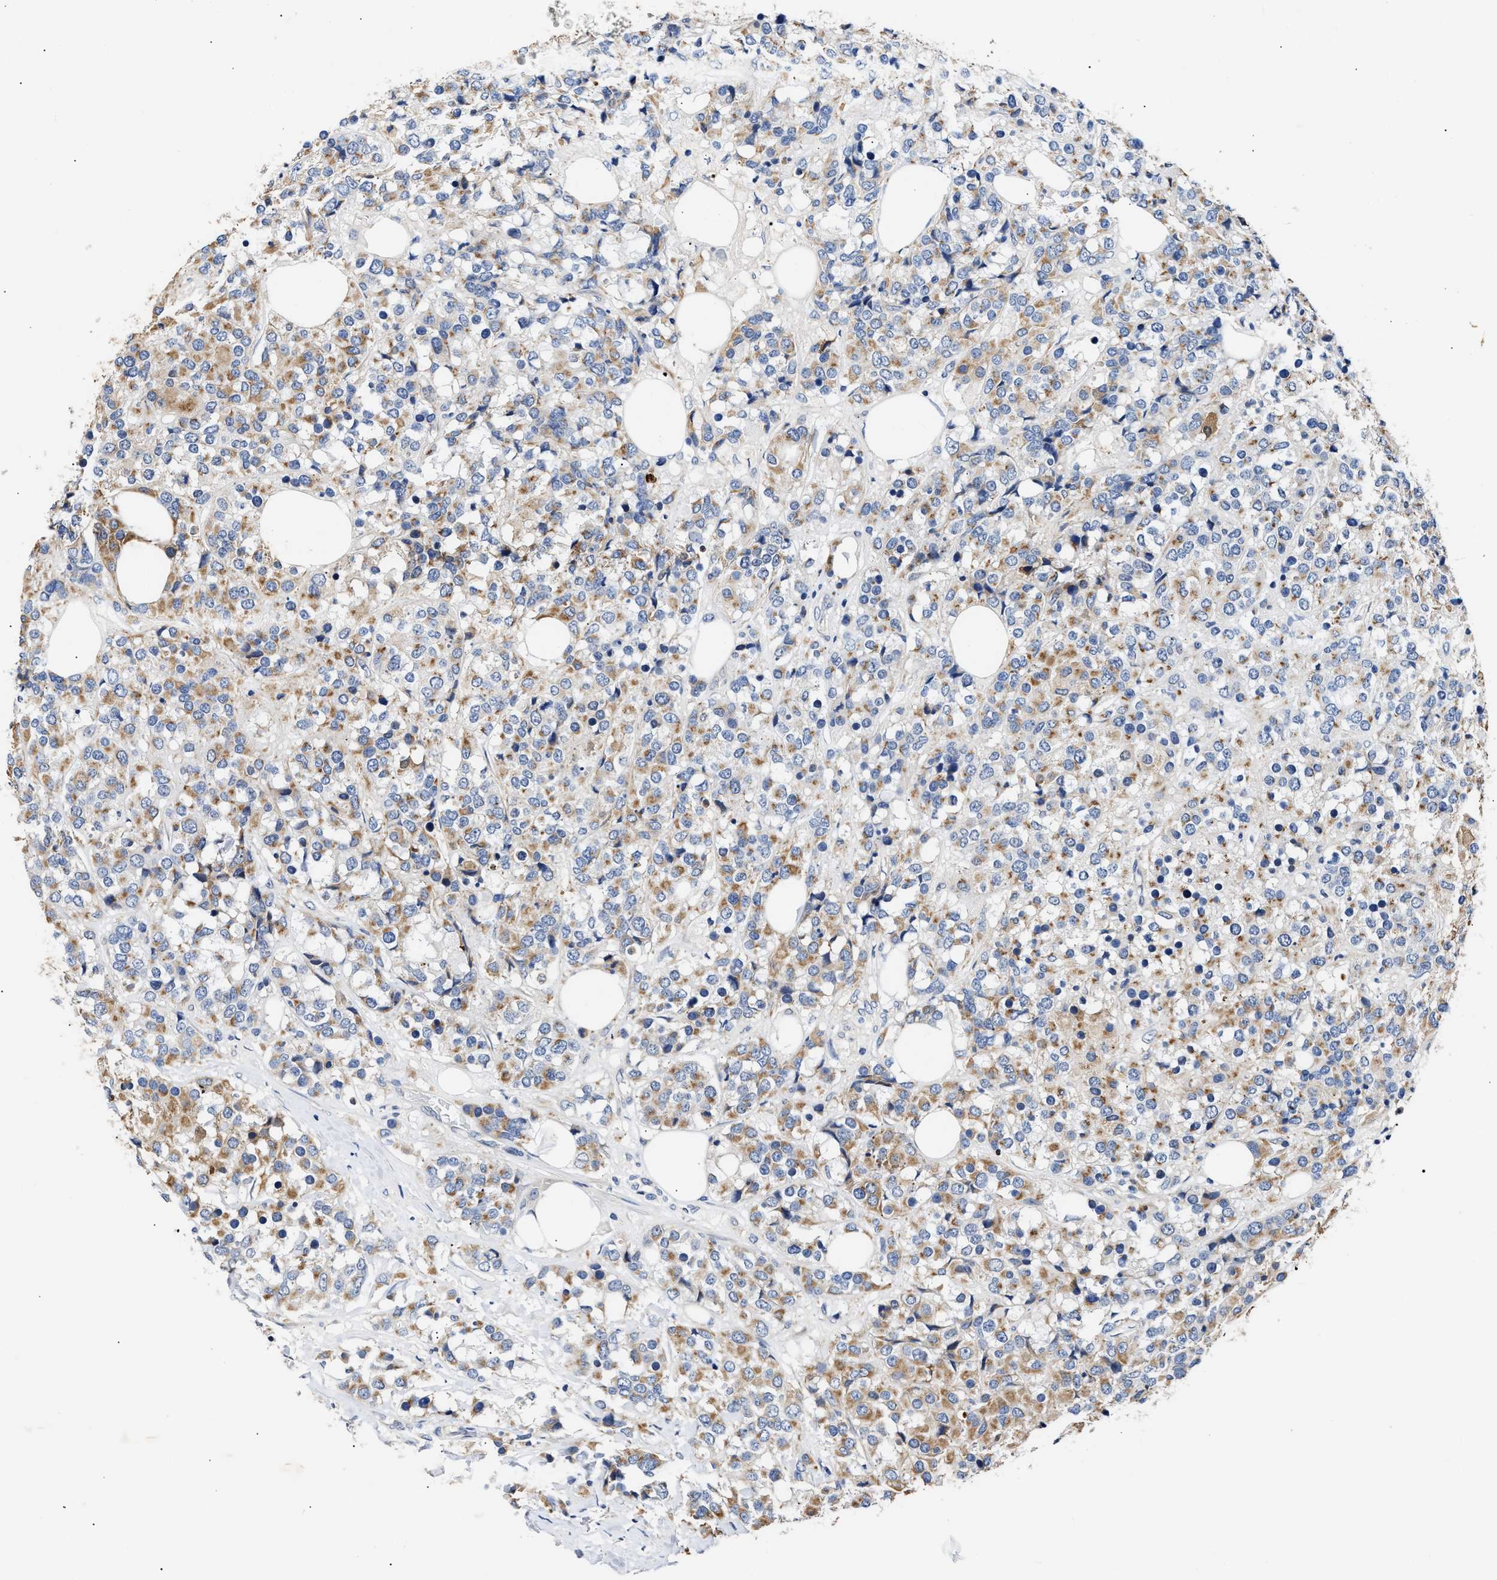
{"staining": {"intensity": "moderate", "quantity": "25%-75%", "location": "cytoplasmic/membranous"}, "tissue": "breast cancer", "cell_type": "Tumor cells", "image_type": "cancer", "snomed": [{"axis": "morphology", "description": "Lobular carcinoma"}, {"axis": "topography", "description": "Breast"}], "caption": "This histopathology image shows lobular carcinoma (breast) stained with immunohistochemistry to label a protein in brown. The cytoplasmic/membranous of tumor cells show moderate positivity for the protein. Nuclei are counter-stained blue.", "gene": "CCDC146", "patient": {"sex": "female", "age": 59}}